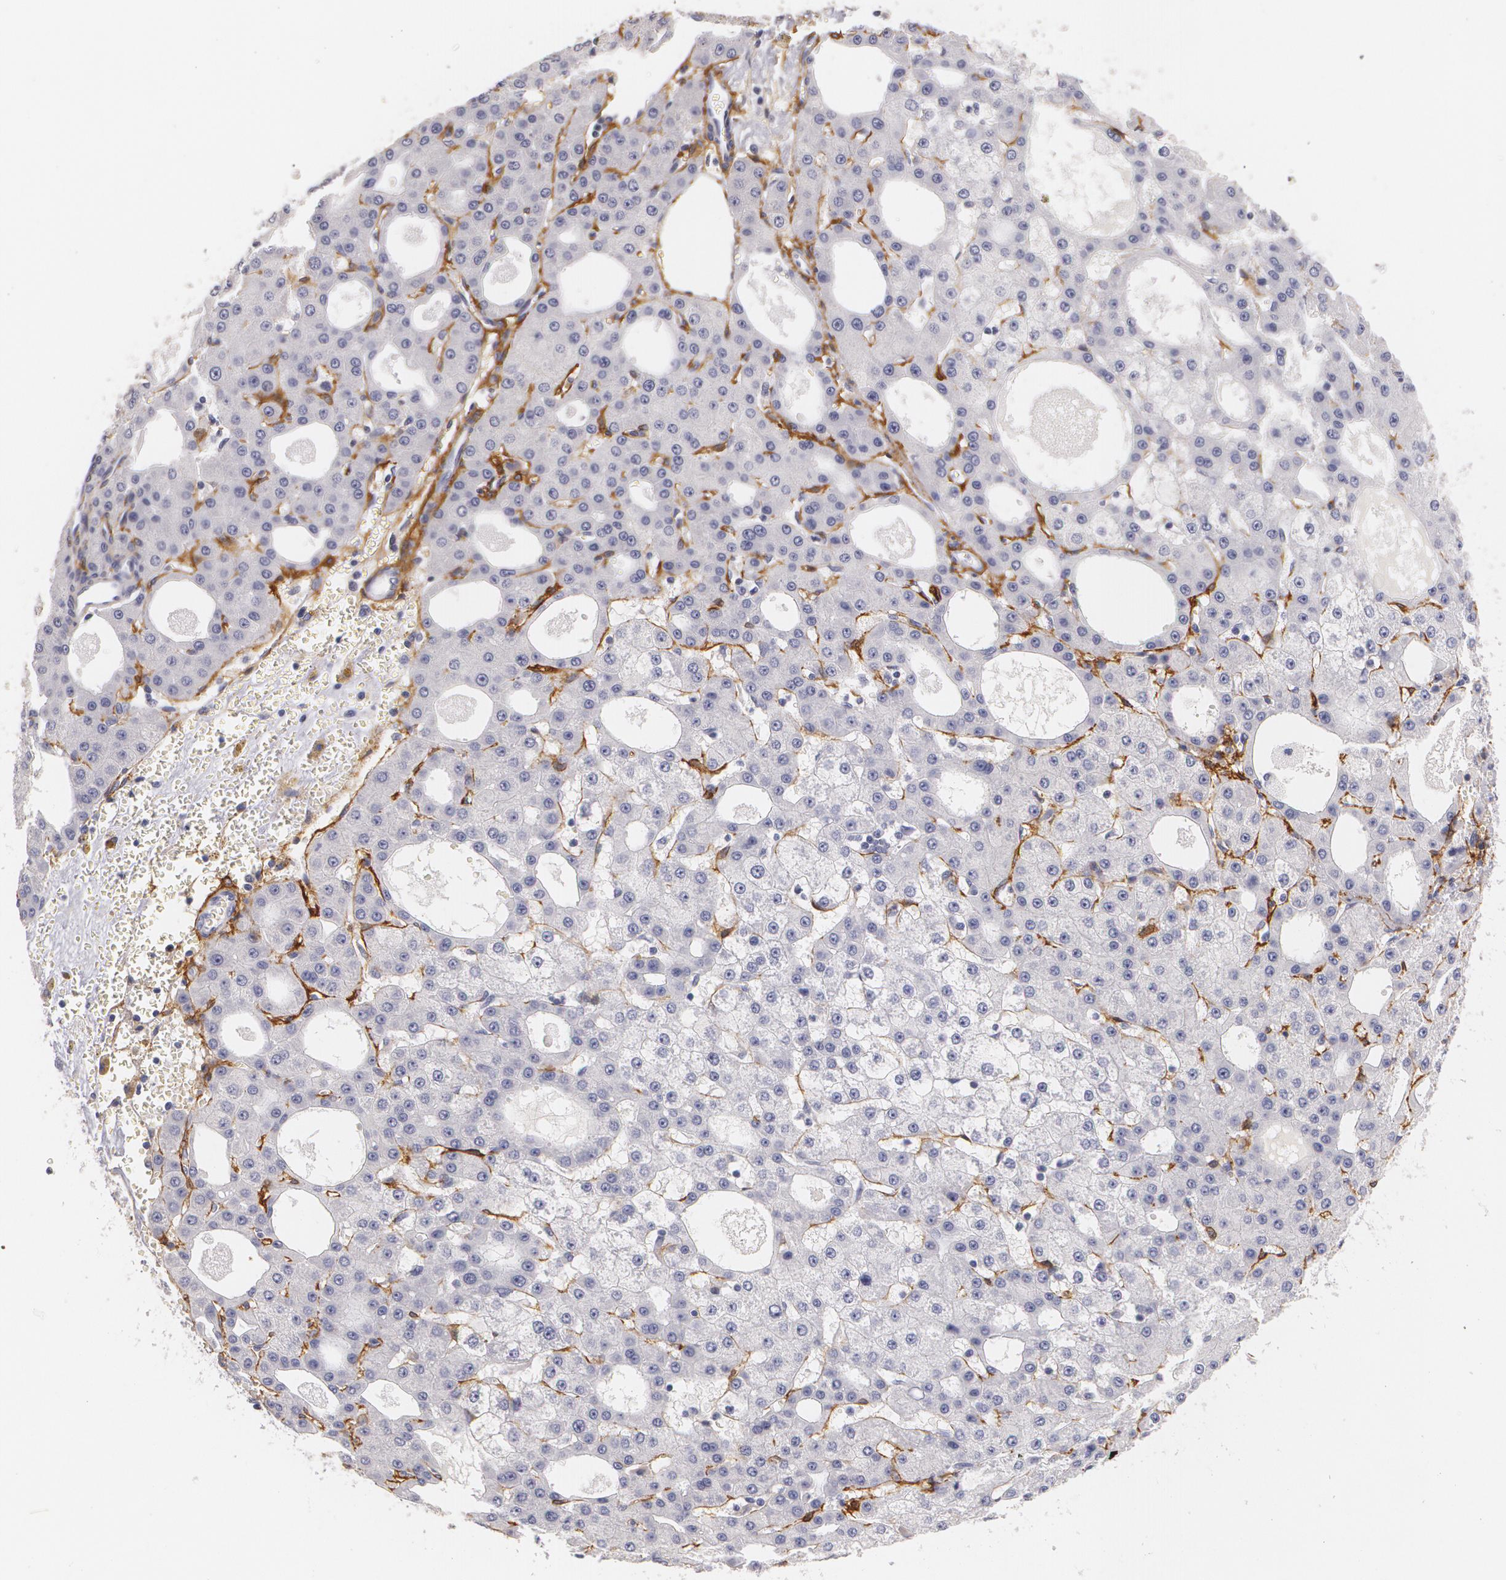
{"staining": {"intensity": "negative", "quantity": "none", "location": "none"}, "tissue": "liver cancer", "cell_type": "Tumor cells", "image_type": "cancer", "snomed": [{"axis": "morphology", "description": "Carcinoma, Hepatocellular, NOS"}, {"axis": "topography", "description": "Liver"}], "caption": "An immunohistochemistry (IHC) histopathology image of liver cancer is shown. There is no staining in tumor cells of liver cancer.", "gene": "NGFR", "patient": {"sex": "male", "age": 47}}